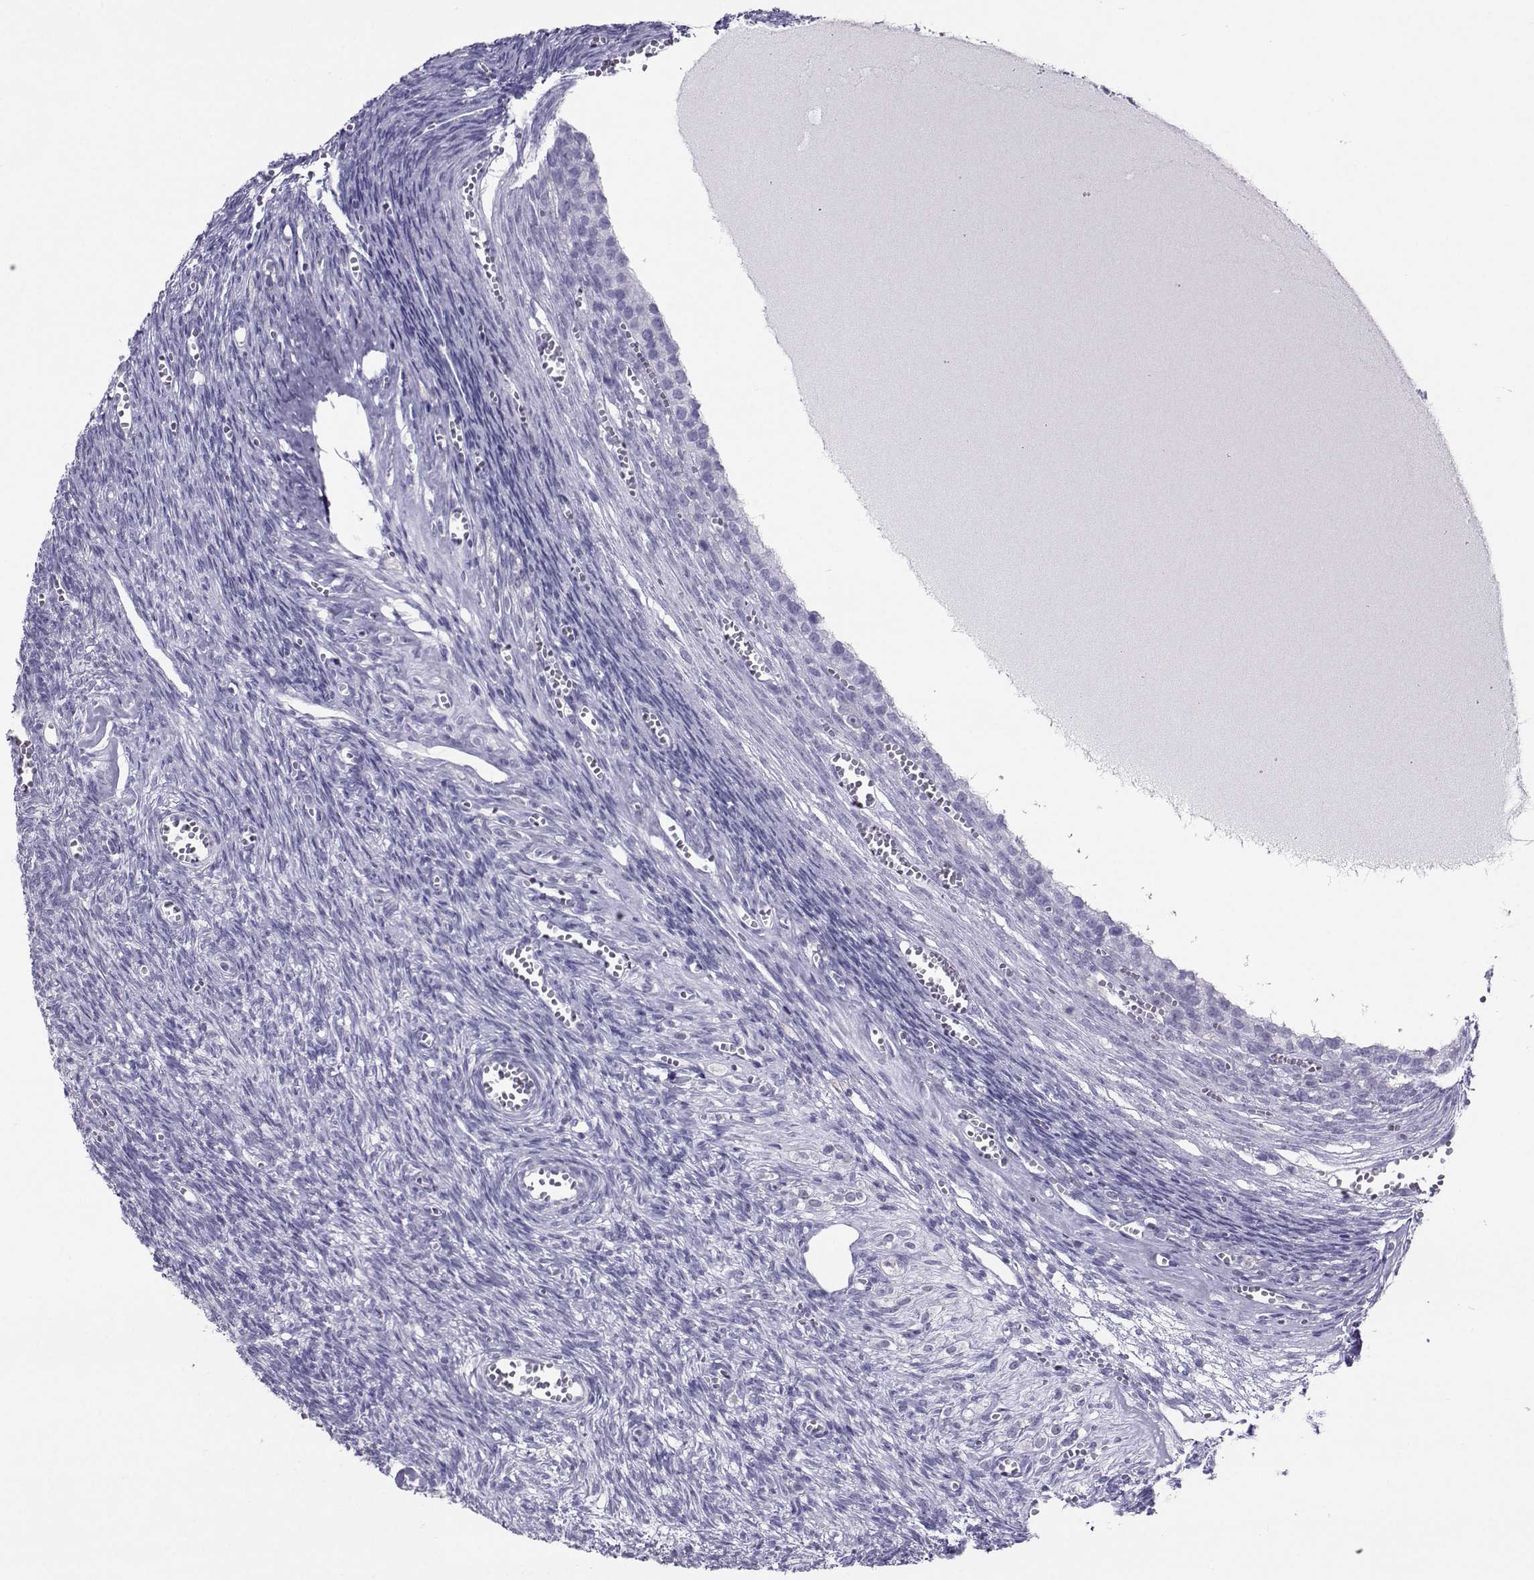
{"staining": {"intensity": "moderate", "quantity": ">75%", "location": "cytoplasmic/membranous"}, "tissue": "ovary", "cell_type": "Follicle cells", "image_type": "normal", "snomed": [{"axis": "morphology", "description": "Normal tissue, NOS"}, {"axis": "topography", "description": "Ovary"}], "caption": "Immunohistochemical staining of normal human ovary exhibits moderate cytoplasmic/membranous protein positivity in about >75% of follicle cells.", "gene": "PGK1", "patient": {"sex": "female", "age": 43}}